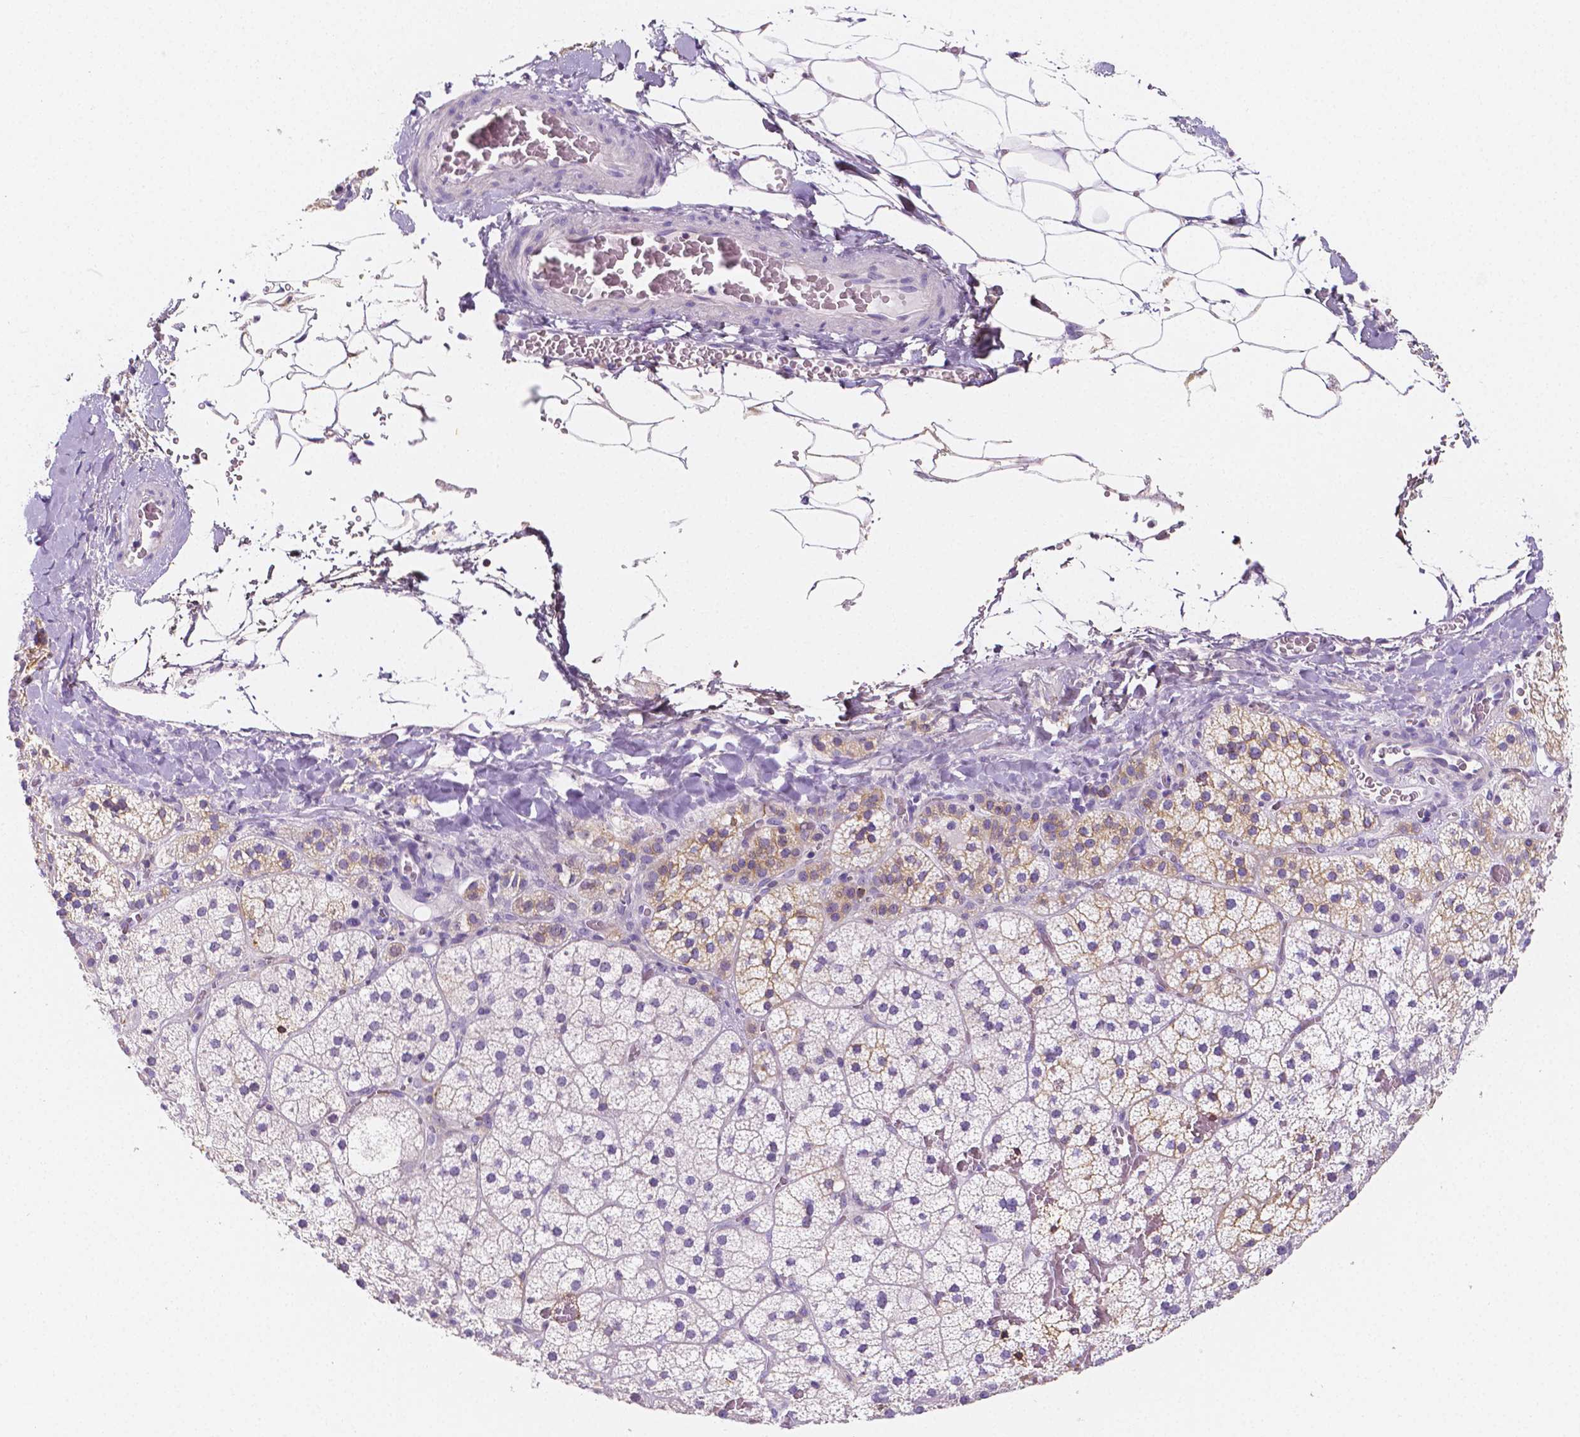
{"staining": {"intensity": "moderate", "quantity": "<25%", "location": "cytoplasmic/membranous,nuclear"}, "tissue": "adrenal gland", "cell_type": "Glandular cells", "image_type": "normal", "snomed": [{"axis": "morphology", "description": "Normal tissue, NOS"}, {"axis": "topography", "description": "Adrenal gland"}], "caption": "High-power microscopy captured an immunohistochemistry histopathology image of benign adrenal gland, revealing moderate cytoplasmic/membranous,nuclear expression in about <25% of glandular cells. The staining is performed using DAB brown chromogen to label protein expression. The nuclei are counter-stained blue using hematoxylin.", "gene": "GABRD", "patient": {"sex": "male", "age": 53}}